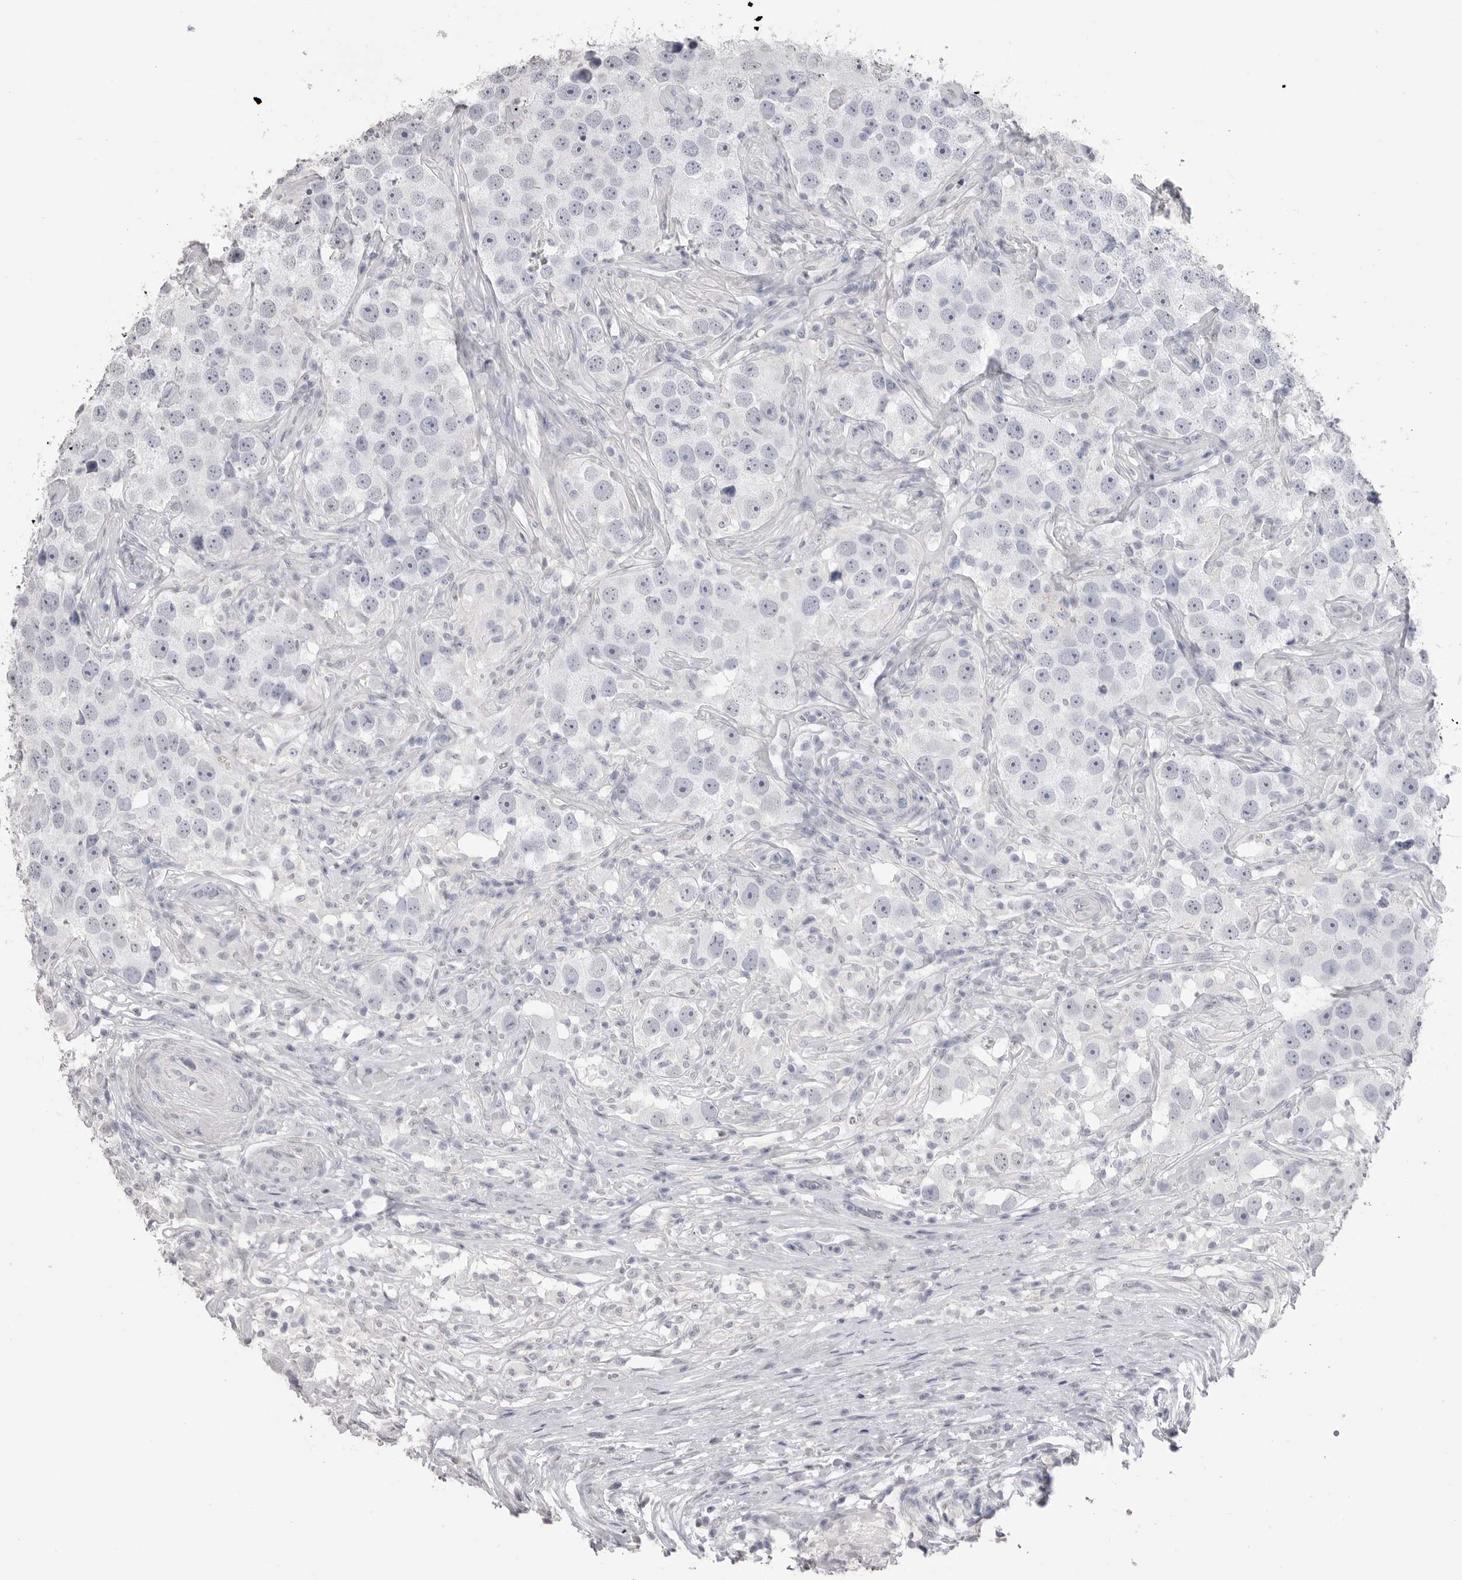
{"staining": {"intensity": "negative", "quantity": "none", "location": "none"}, "tissue": "testis cancer", "cell_type": "Tumor cells", "image_type": "cancer", "snomed": [{"axis": "morphology", "description": "Seminoma, NOS"}, {"axis": "topography", "description": "Testis"}], "caption": "This is an IHC photomicrograph of human seminoma (testis). There is no staining in tumor cells.", "gene": "ICAM5", "patient": {"sex": "male", "age": 49}}